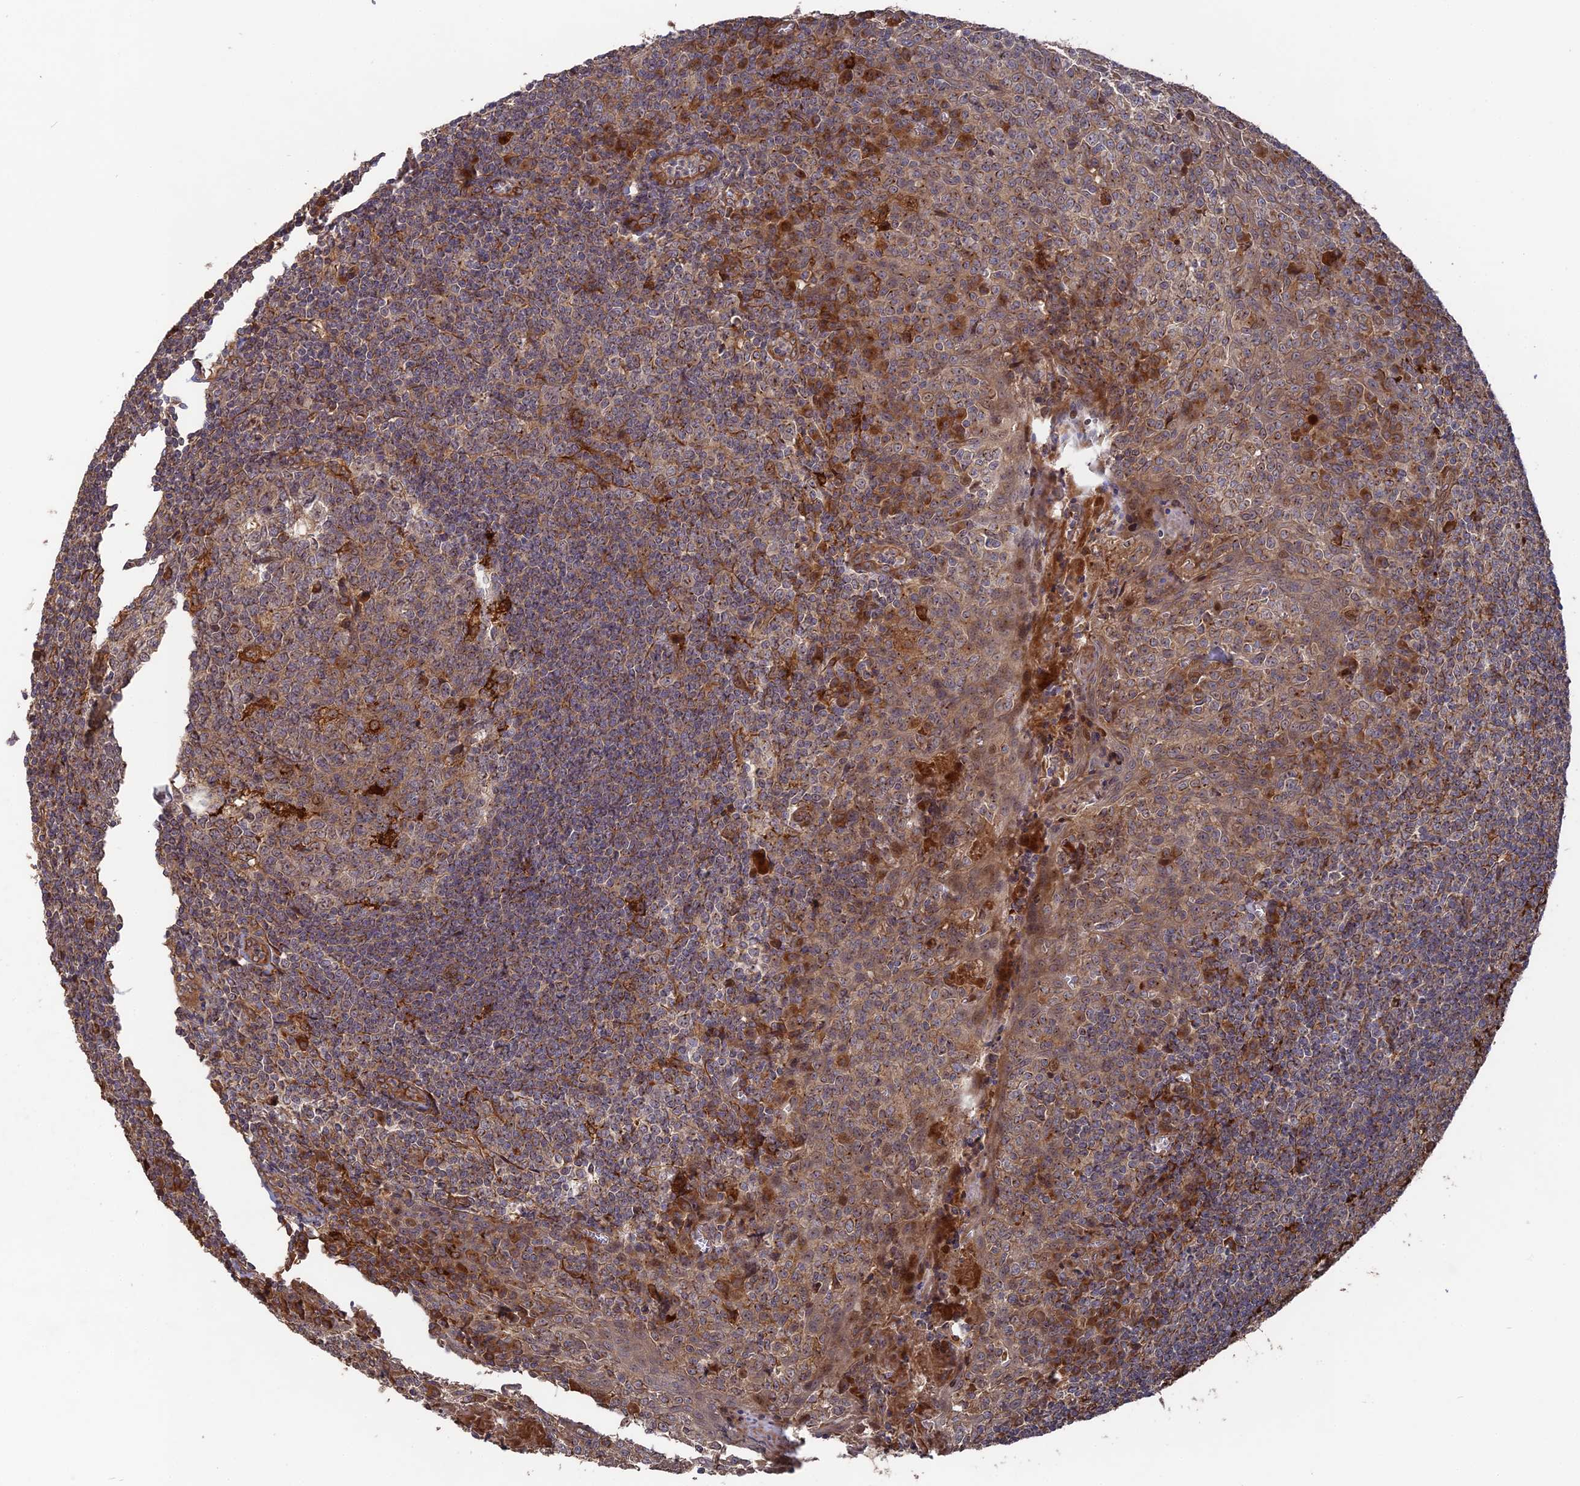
{"staining": {"intensity": "strong", "quantity": "<25%", "location": "cytoplasmic/membranous"}, "tissue": "tonsil", "cell_type": "Germinal center cells", "image_type": "normal", "snomed": [{"axis": "morphology", "description": "Normal tissue, NOS"}, {"axis": "topography", "description": "Tonsil"}], "caption": "DAB (3,3'-diaminobenzidine) immunohistochemical staining of unremarkable tonsil shows strong cytoplasmic/membranous protein expression in approximately <25% of germinal center cells. Nuclei are stained in blue.", "gene": "DEF8", "patient": {"sex": "male", "age": 27}}